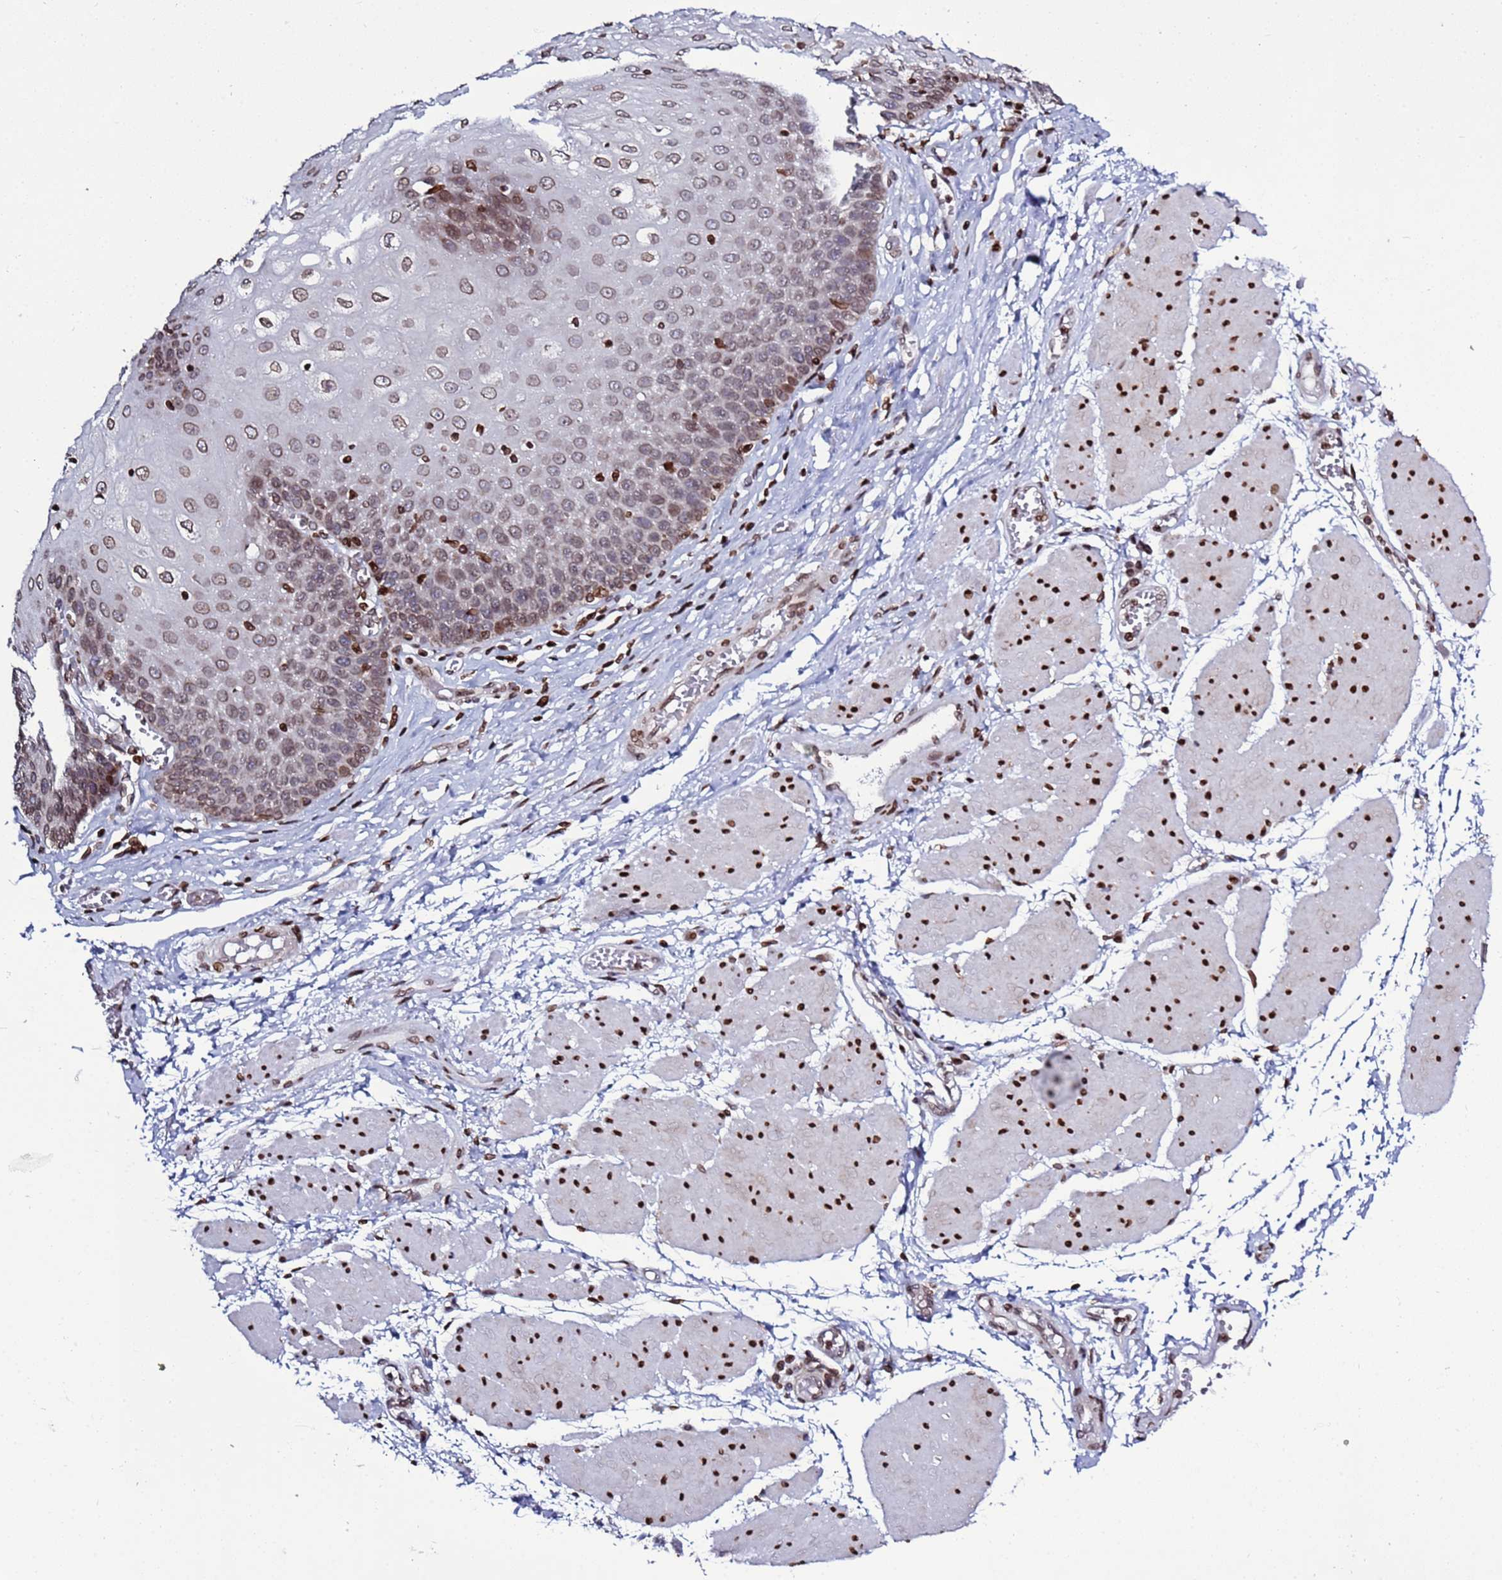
{"staining": {"intensity": "strong", "quantity": "25%-75%", "location": "cytoplasmic/membranous,nuclear"}, "tissue": "esophagus", "cell_type": "Squamous epithelial cells", "image_type": "normal", "snomed": [{"axis": "morphology", "description": "Normal tissue, NOS"}, {"axis": "topography", "description": "Esophagus"}], "caption": "DAB (3,3'-diaminobenzidine) immunohistochemical staining of benign esophagus displays strong cytoplasmic/membranous,nuclear protein expression in approximately 25%-75% of squamous epithelial cells. Using DAB (brown) and hematoxylin (blue) stains, captured at high magnification using brightfield microscopy.", "gene": "TOR1AIP1", "patient": {"sex": "male", "age": 60}}